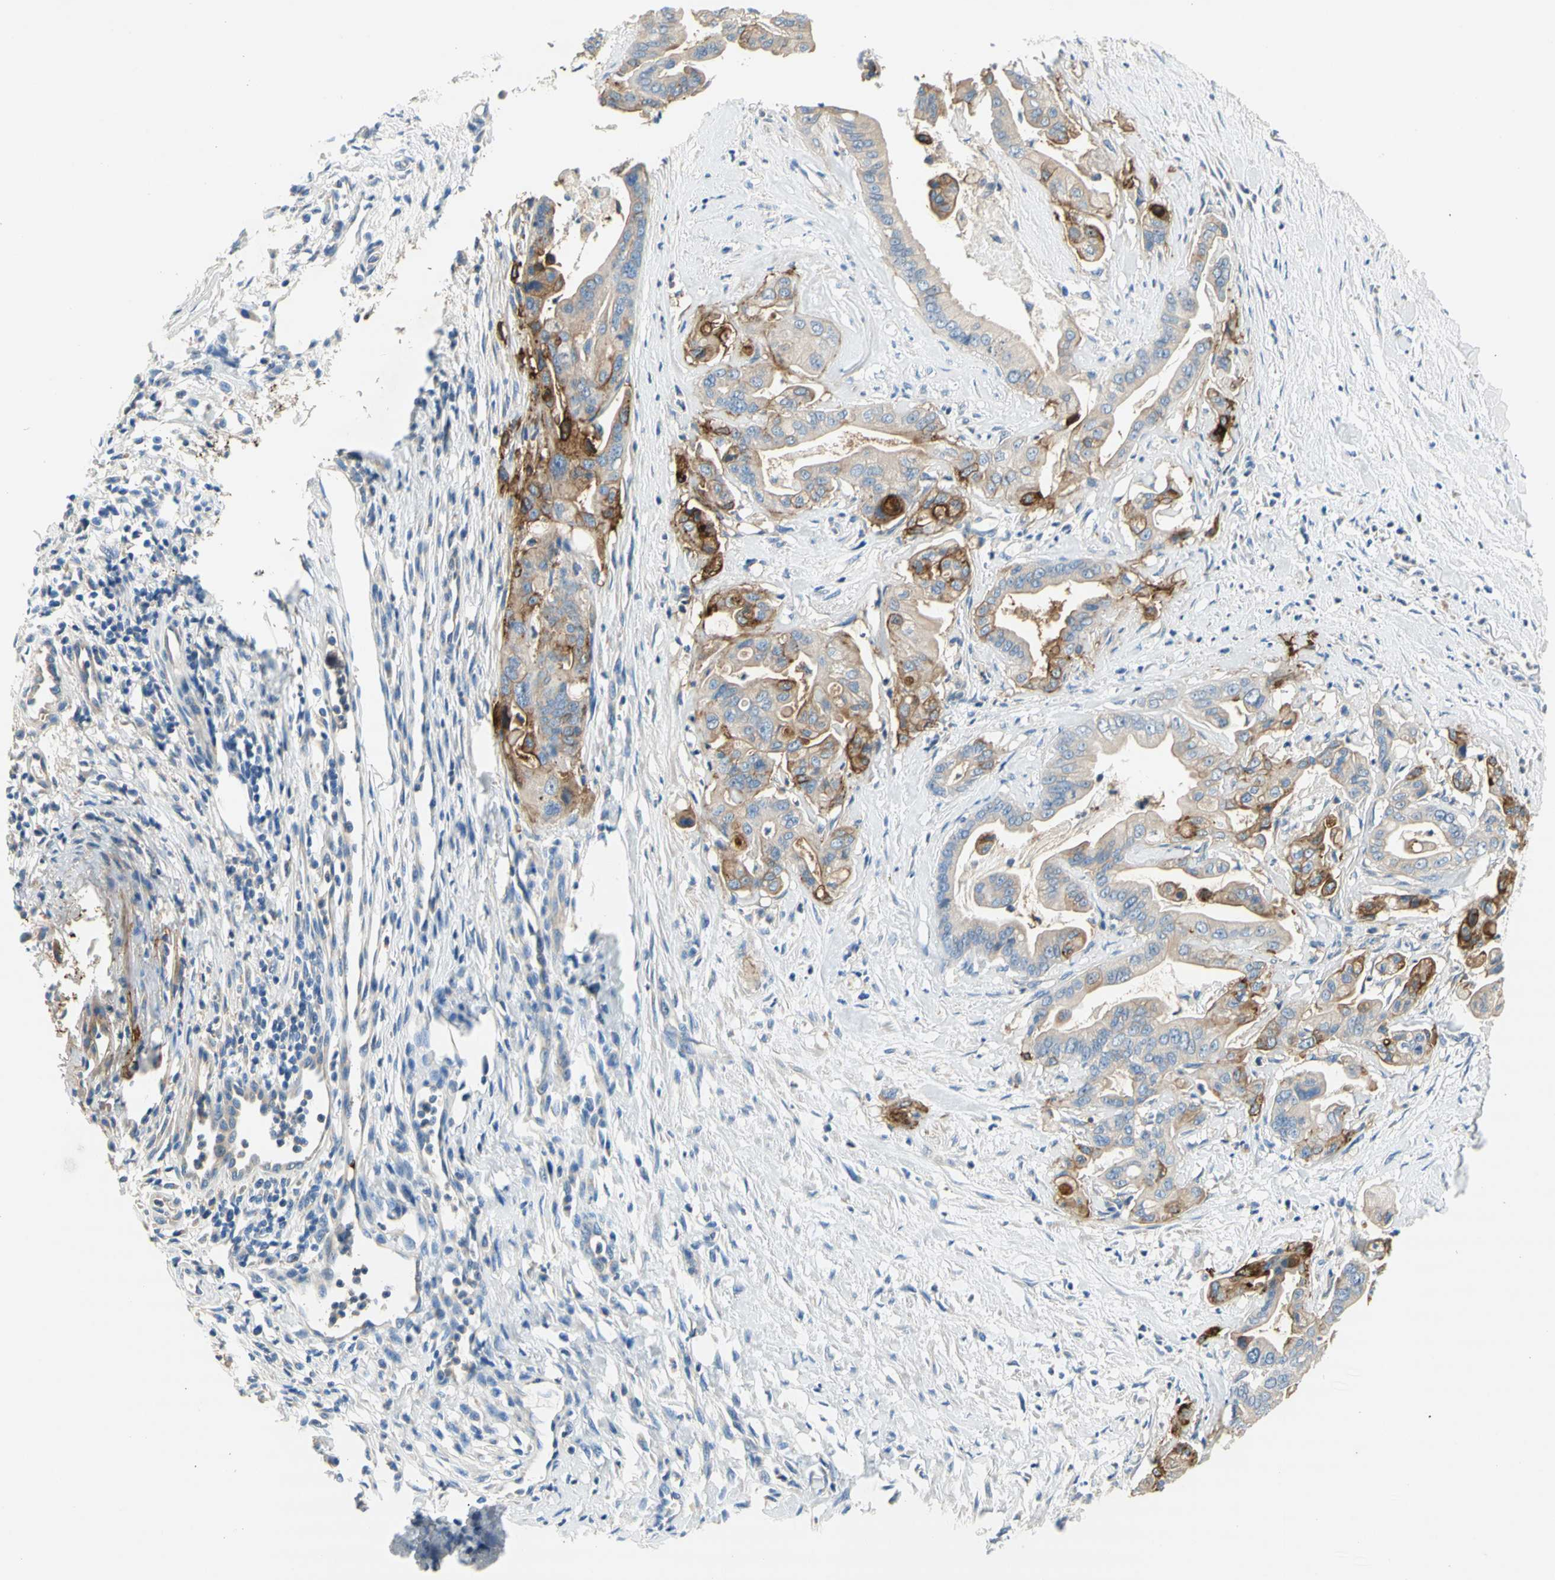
{"staining": {"intensity": "strong", "quantity": "25%-75%", "location": "cytoplasmic/membranous"}, "tissue": "pancreatic cancer", "cell_type": "Tumor cells", "image_type": "cancer", "snomed": [{"axis": "morphology", "description": "Adenocarcinoma, NOS"}, {"axis": "topography", "description": "Pancreas"}], "caption": "Immunohistochemistry (IHC) of pancreatic cancer demonstrates high levels of strong cytoplasmic/membranous staining in about 25%-75% of tumor cells.", "gene": "F3", "patient": {"sex": "female", "age": 75}}